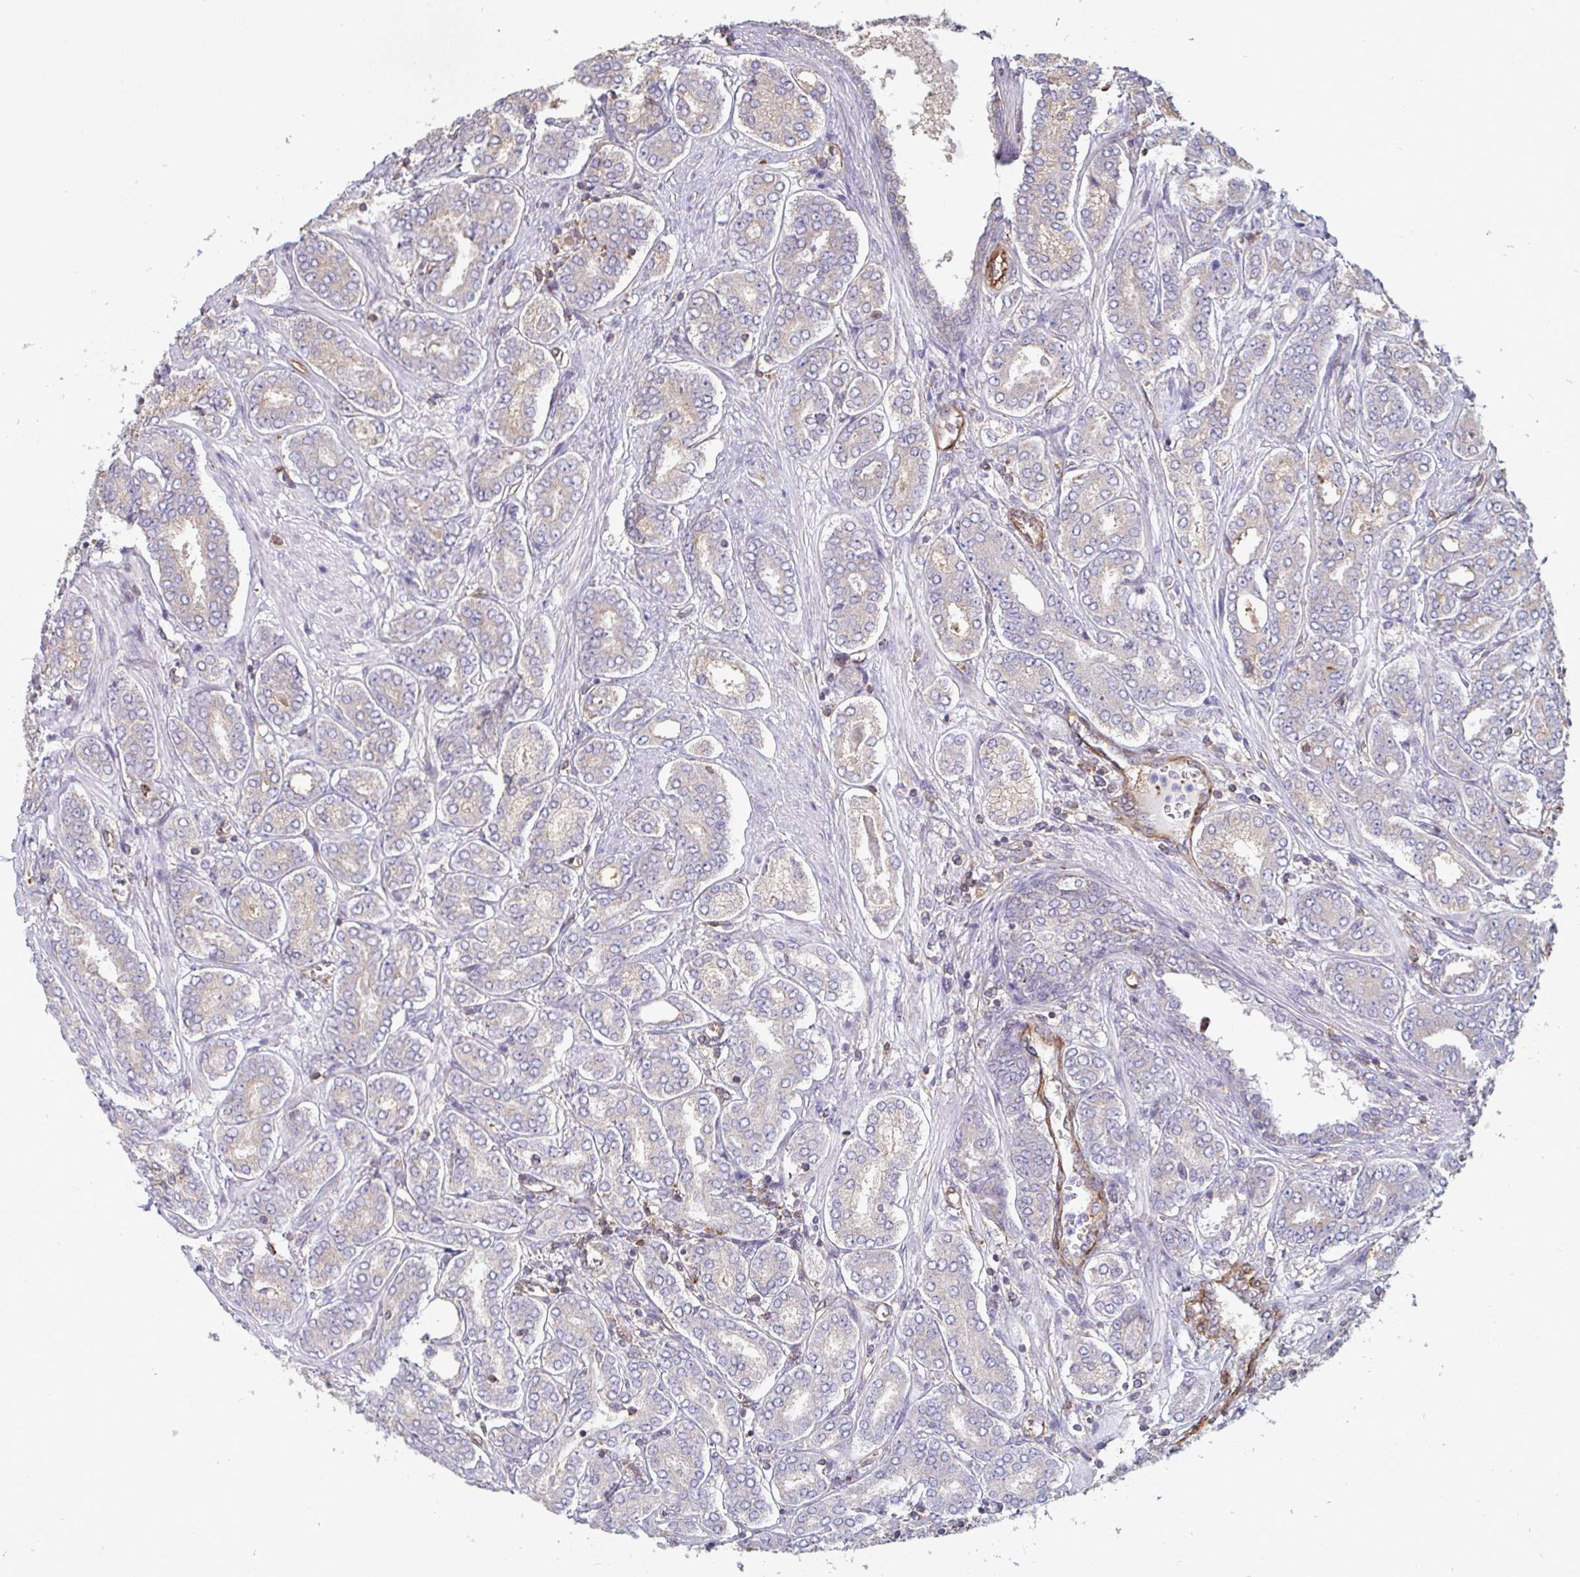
{"staining": {"intensity": "negative", "quantity": "none", "location": "none"}, "tissue": "prostate cancer", "cell_type": "Tumor cells", "image_type": "cancer", "snomed": [{"axis": "morphology", "description": "Adenocarcinoma, High grade"}, {"axis": "topography", "description": "Prostate"}], "caption": "Tumor cells are negative for brown protein staining in prostate cancer.", "gene": "ISCU", "patient": {"sex": "male", "age": 72}}